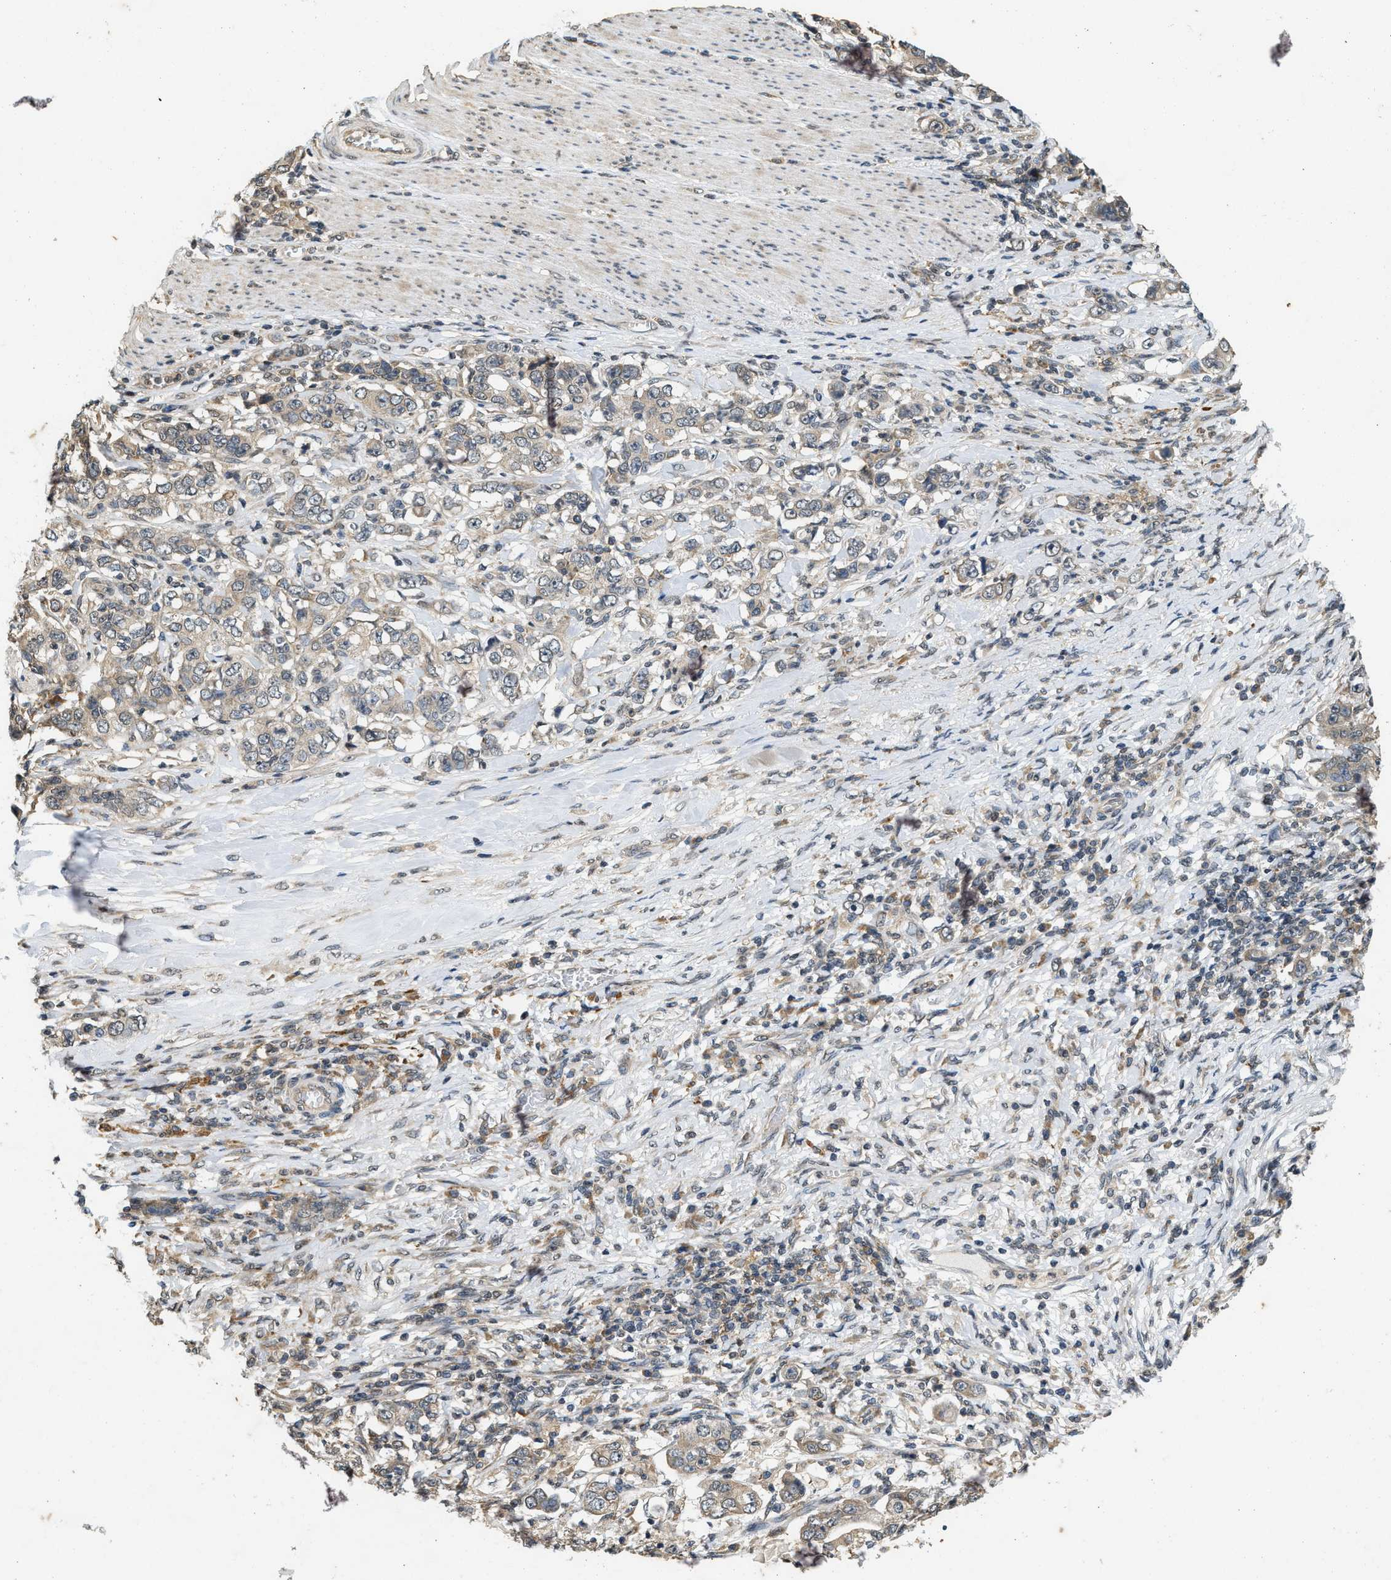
{"staining": {"intensity": "weak", "quantity": "25%-75%", "location": "cytoplasmic/membranous"}, "tissue": "stomach cancer", "cell_type": "Tumor cells", "image_type": "cancer", "snomed": [{"axis": "morphology", "description": "Adenocarcinoma, NOS"}, {"axis": "topography", "description": "Stomach, lower"}], "caption": "Weak cytoplasmic/membranous protein expression is present in about 25%-75% of tumor cells in stomach adenocarcinoma.", "gene": "KIF21A", "patient": {"sex": "female", "age": 72}}